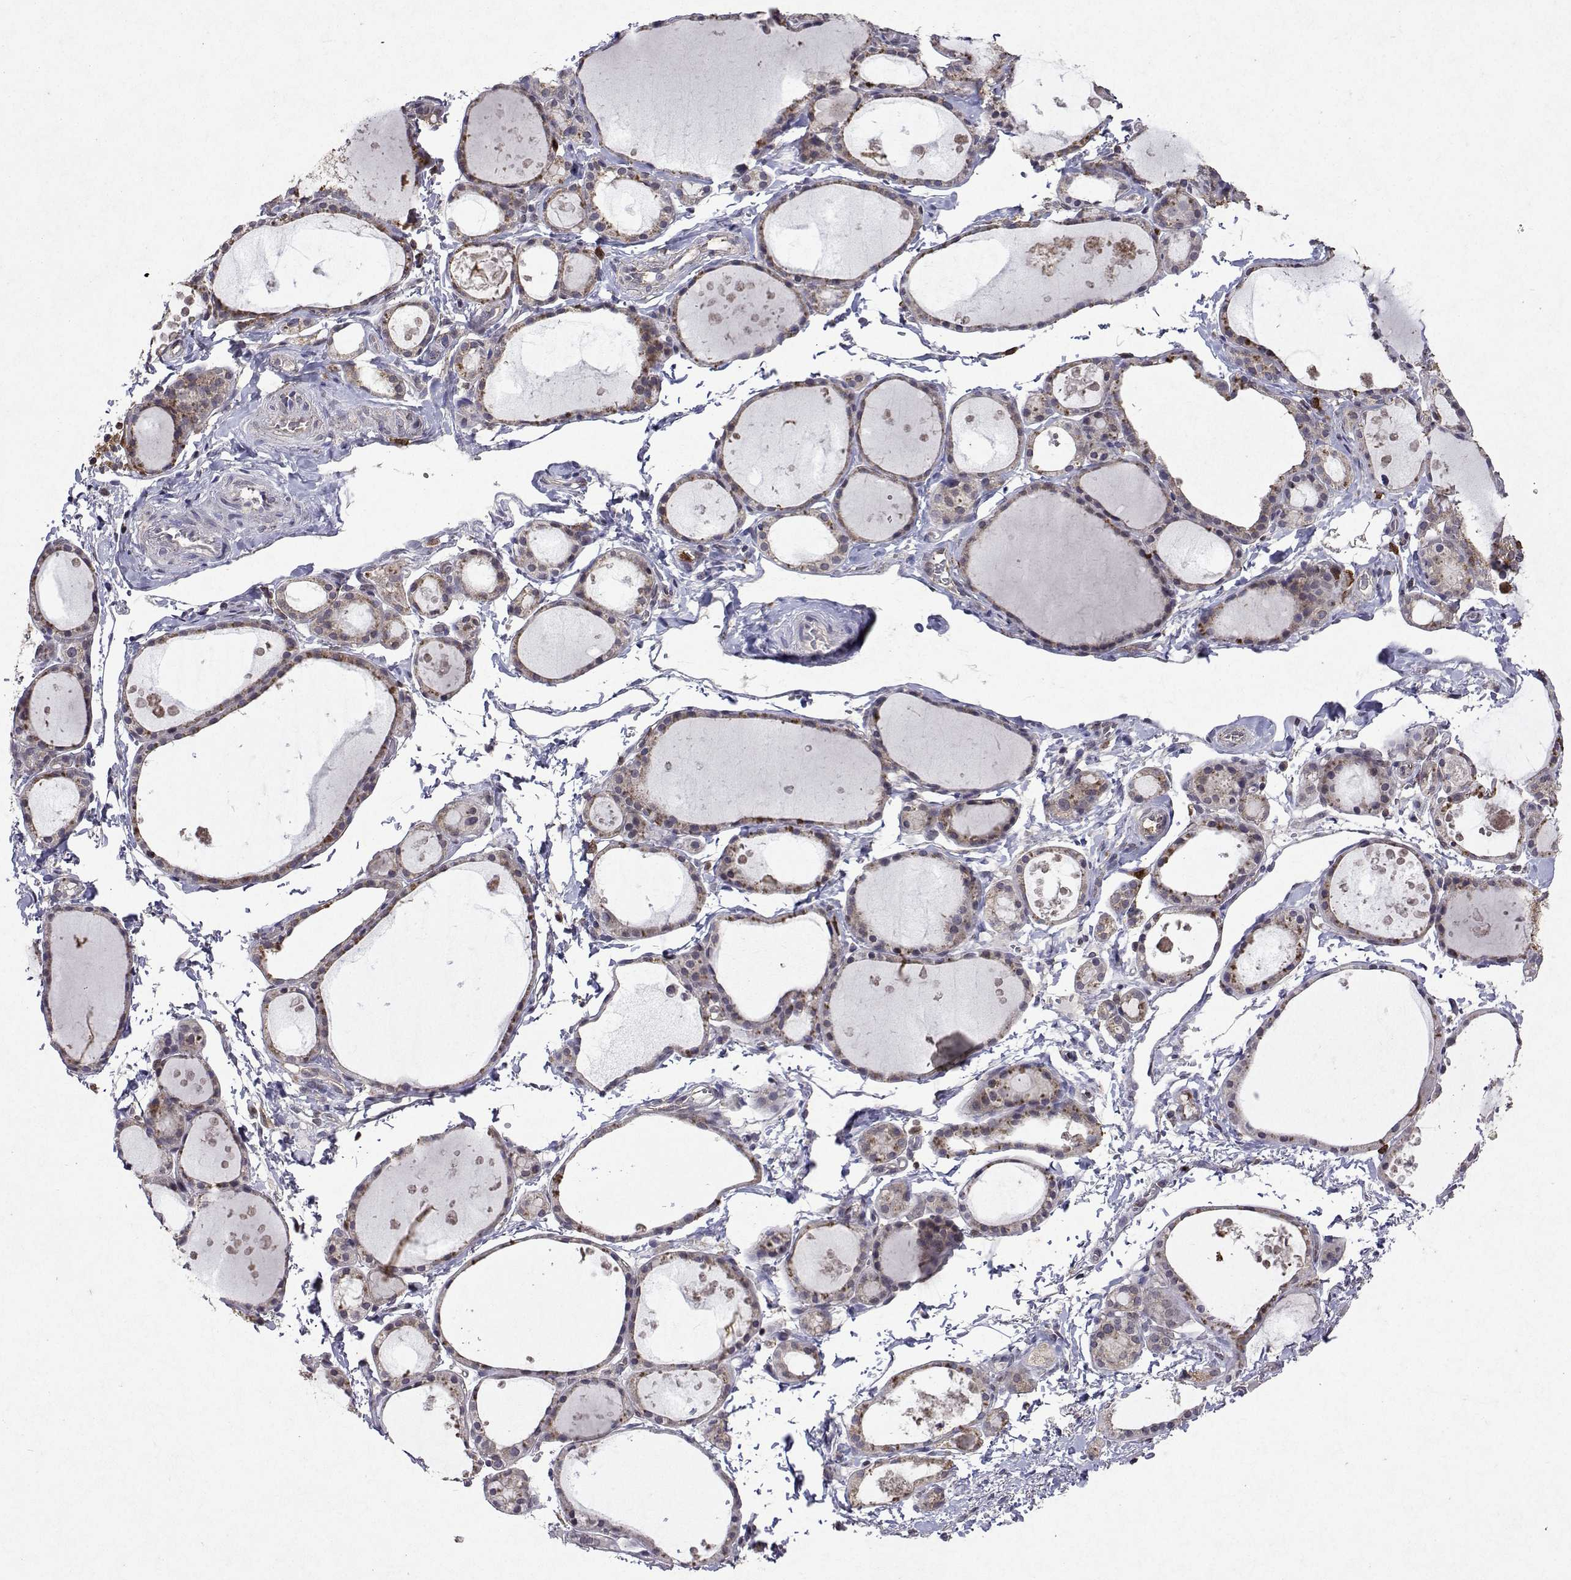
{"staining": {"intensity": "negative", "quantity": "none", "location": "none"}, "tissue": "thyroid gland", "cell_type": "Glandular cells", "image_type": "normal", "snomed": [{"axis": "morphology", "description": "Normal tissue, NOS"}, {"axis": "topography", "description": "Thyroid gland"}], "caption": "The IHC photomicrograph has no significant expression in glandular cells of thyroid gland.", "gene": "APAF1", "patient": {"sex": "male", "age": 68}}